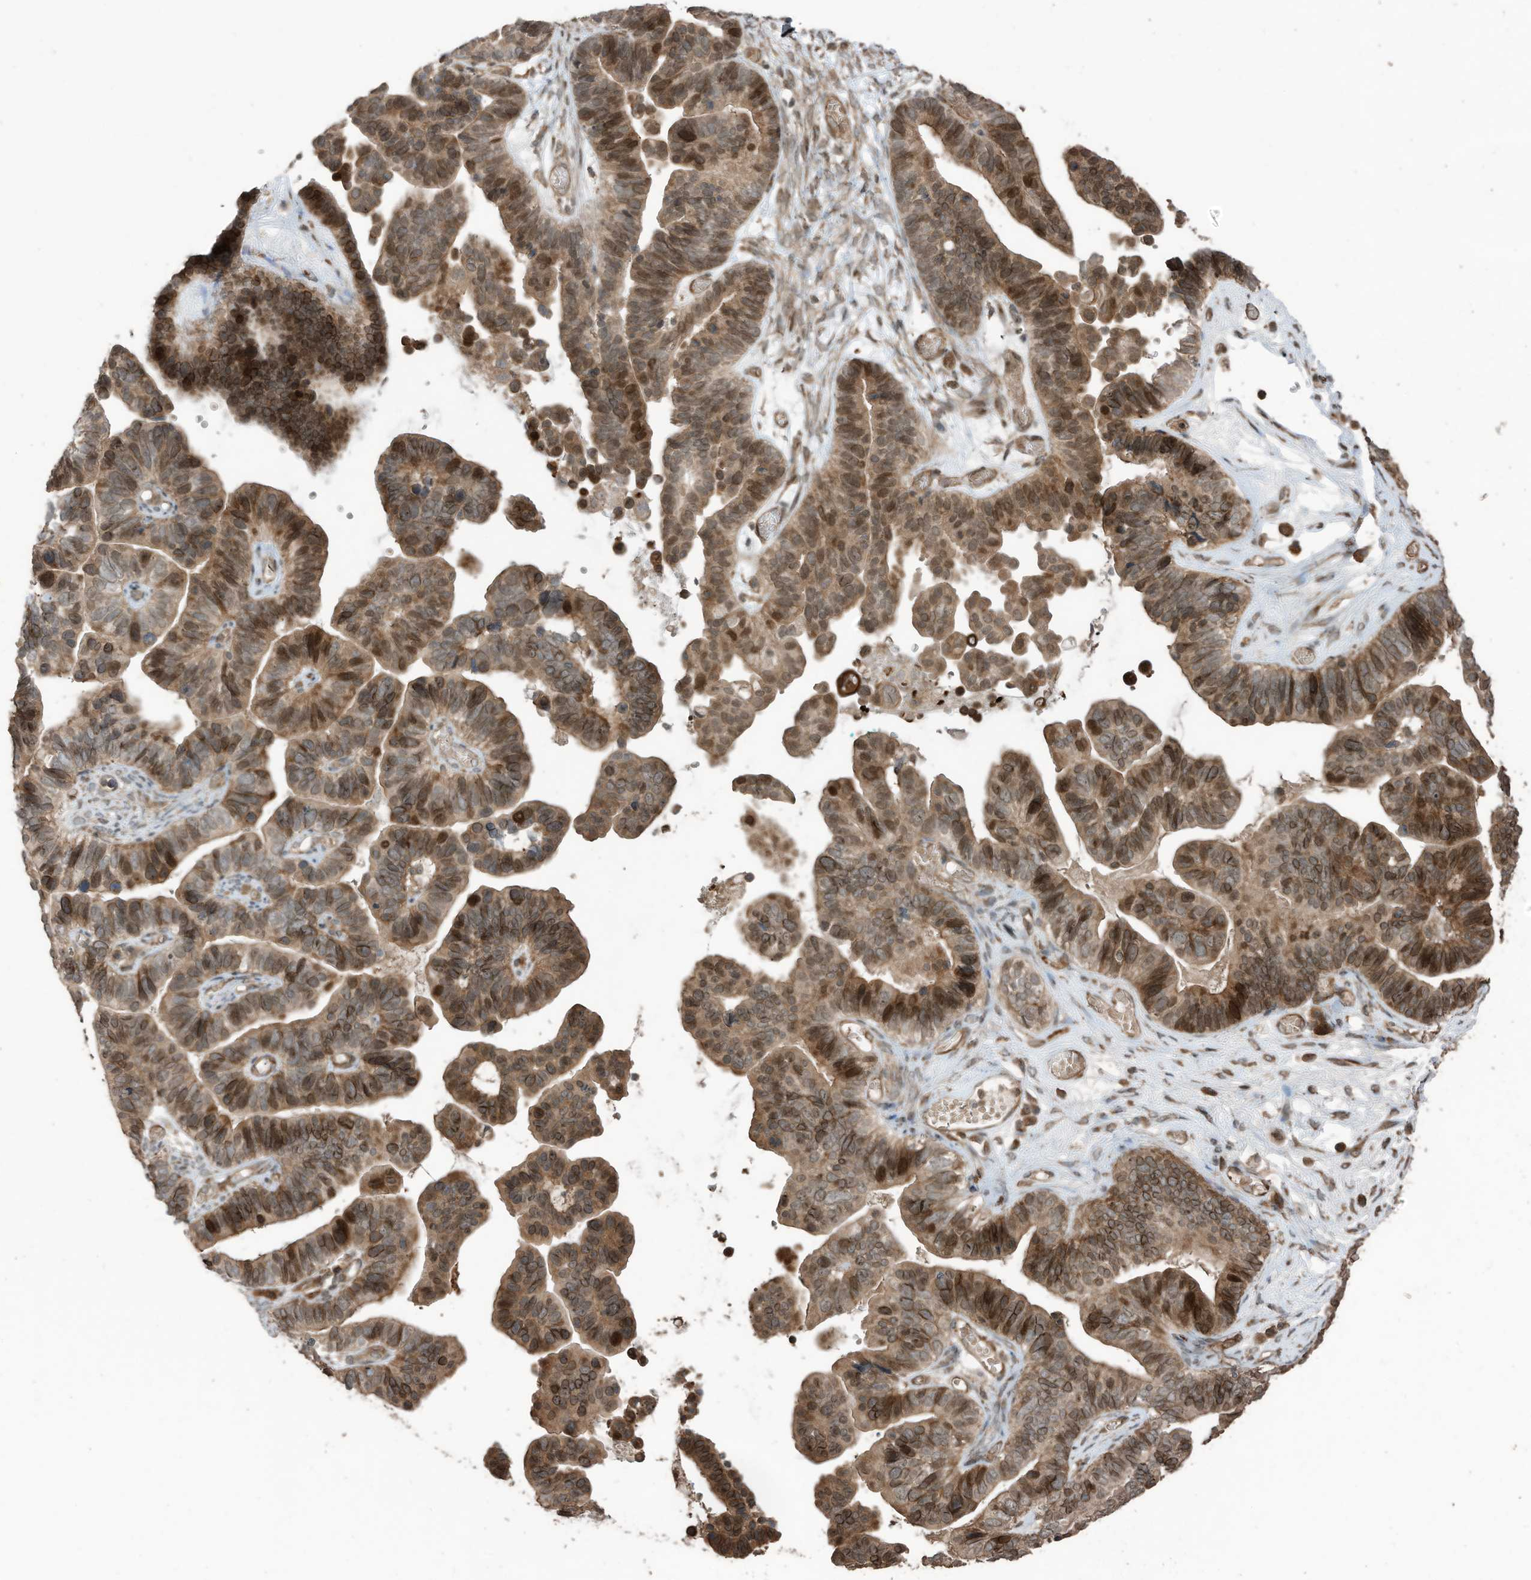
{"staining": {"intensity": "moderate", "quantity": ">75%", "location": "cytoplasmic/membranous,nuclear"}, "tissue": "ovarian cancer", "cell_type": "Tumor cells", "image_type": "cancer", "snomed": [{"axis": "morphology", "description": "Cystadenocarcinoma, serous, NOS"}, {"axis": "topography", "description": "Ovary"}], "caption": "Ovarian serous cystadenocarcinoma was stained to show a protein in brown. There is medium levels of moderate cytoplasmic/membranous and nuclear positivity in approximately >75% of tumor cells.", "gene": "ZNF653", "patient": {"sex": "female", "age": 56}}